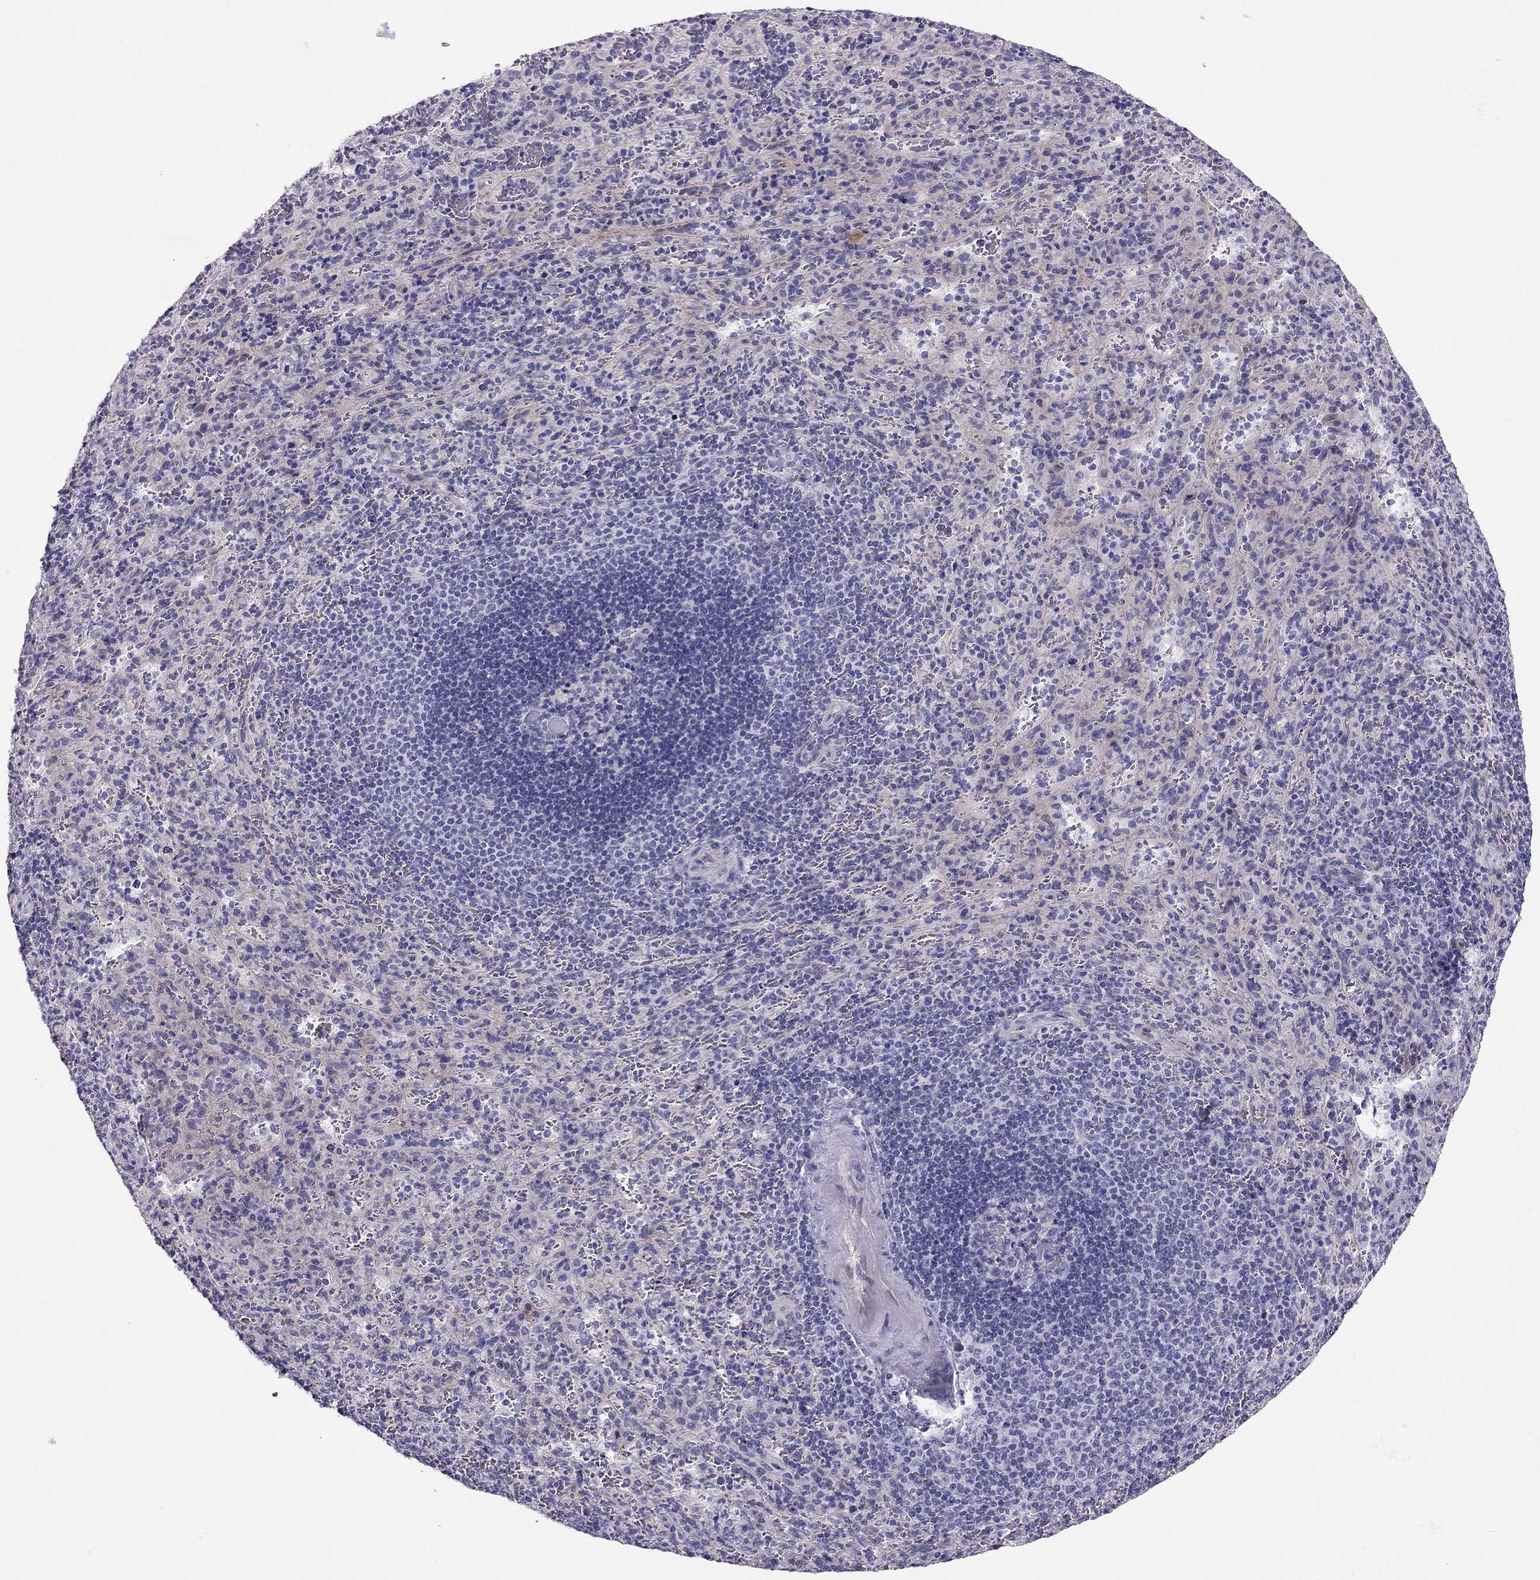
{"staining": {"intensity": "negative", "quantity": "none", "location": "none"}, "tissue": "spleen", "cell_type": "Cells in red pulp", "image_type": "normal", "snomed": [{"axis": "morphology", "description": "Normal tissue, NOS"}, {"axis": "topography", "description": "Spleen"}], "caption": "High power microscopy histopathology image of an immunohistochemistry micrograph of benign spleen, revealing no significant expression in cells in red pulp.", "gene": "SCARB1", "patient": {"sex": "male", "age": 57}}